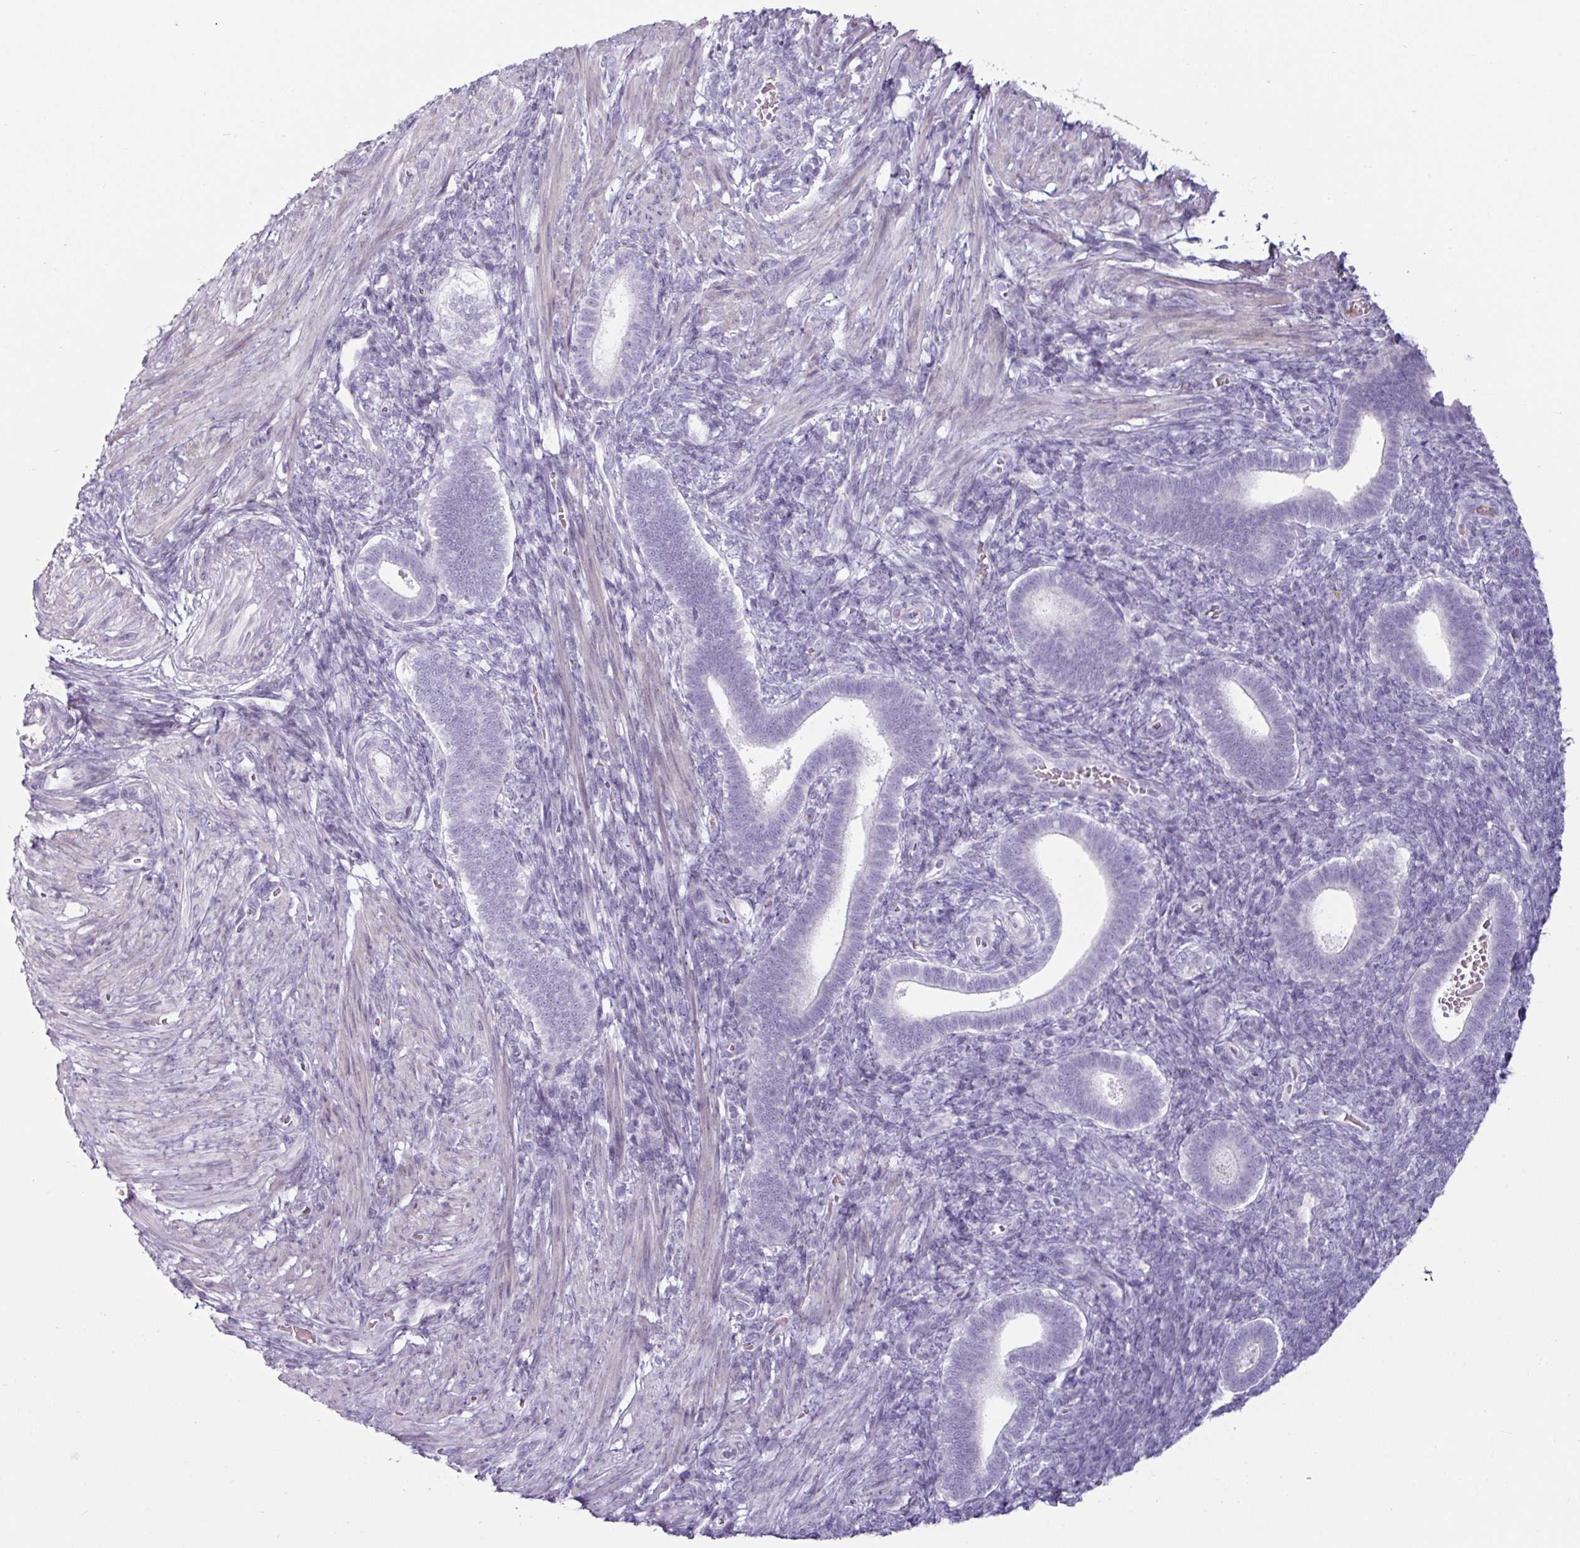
{"staining": {"intensity": "negative", "quantity": "none", "location": "none"}, "tissue": "endometrium", "cell_type": "Cells in endometrial stroma", "image_type": "normal", "snomed": [{"axis": "morphology", "description": "Normal tissue, NOS"}, {"axis": "topography", "description": "Endometrium"}], "caption": "High magnification brightfield microscopy of unremarkable endometrium stained with DAB (3,3'-diaminobenzidine) (brown) and counterstained with hematoxylin (blue): cells in endometrial stroma show no significant expression. (DAB (3,3'-diaminobenzidine) IHC visualized using brightfield microscopy, high magnification).", "gene": "CLCA1", "patient": {"sex": "female", "age": 34}}